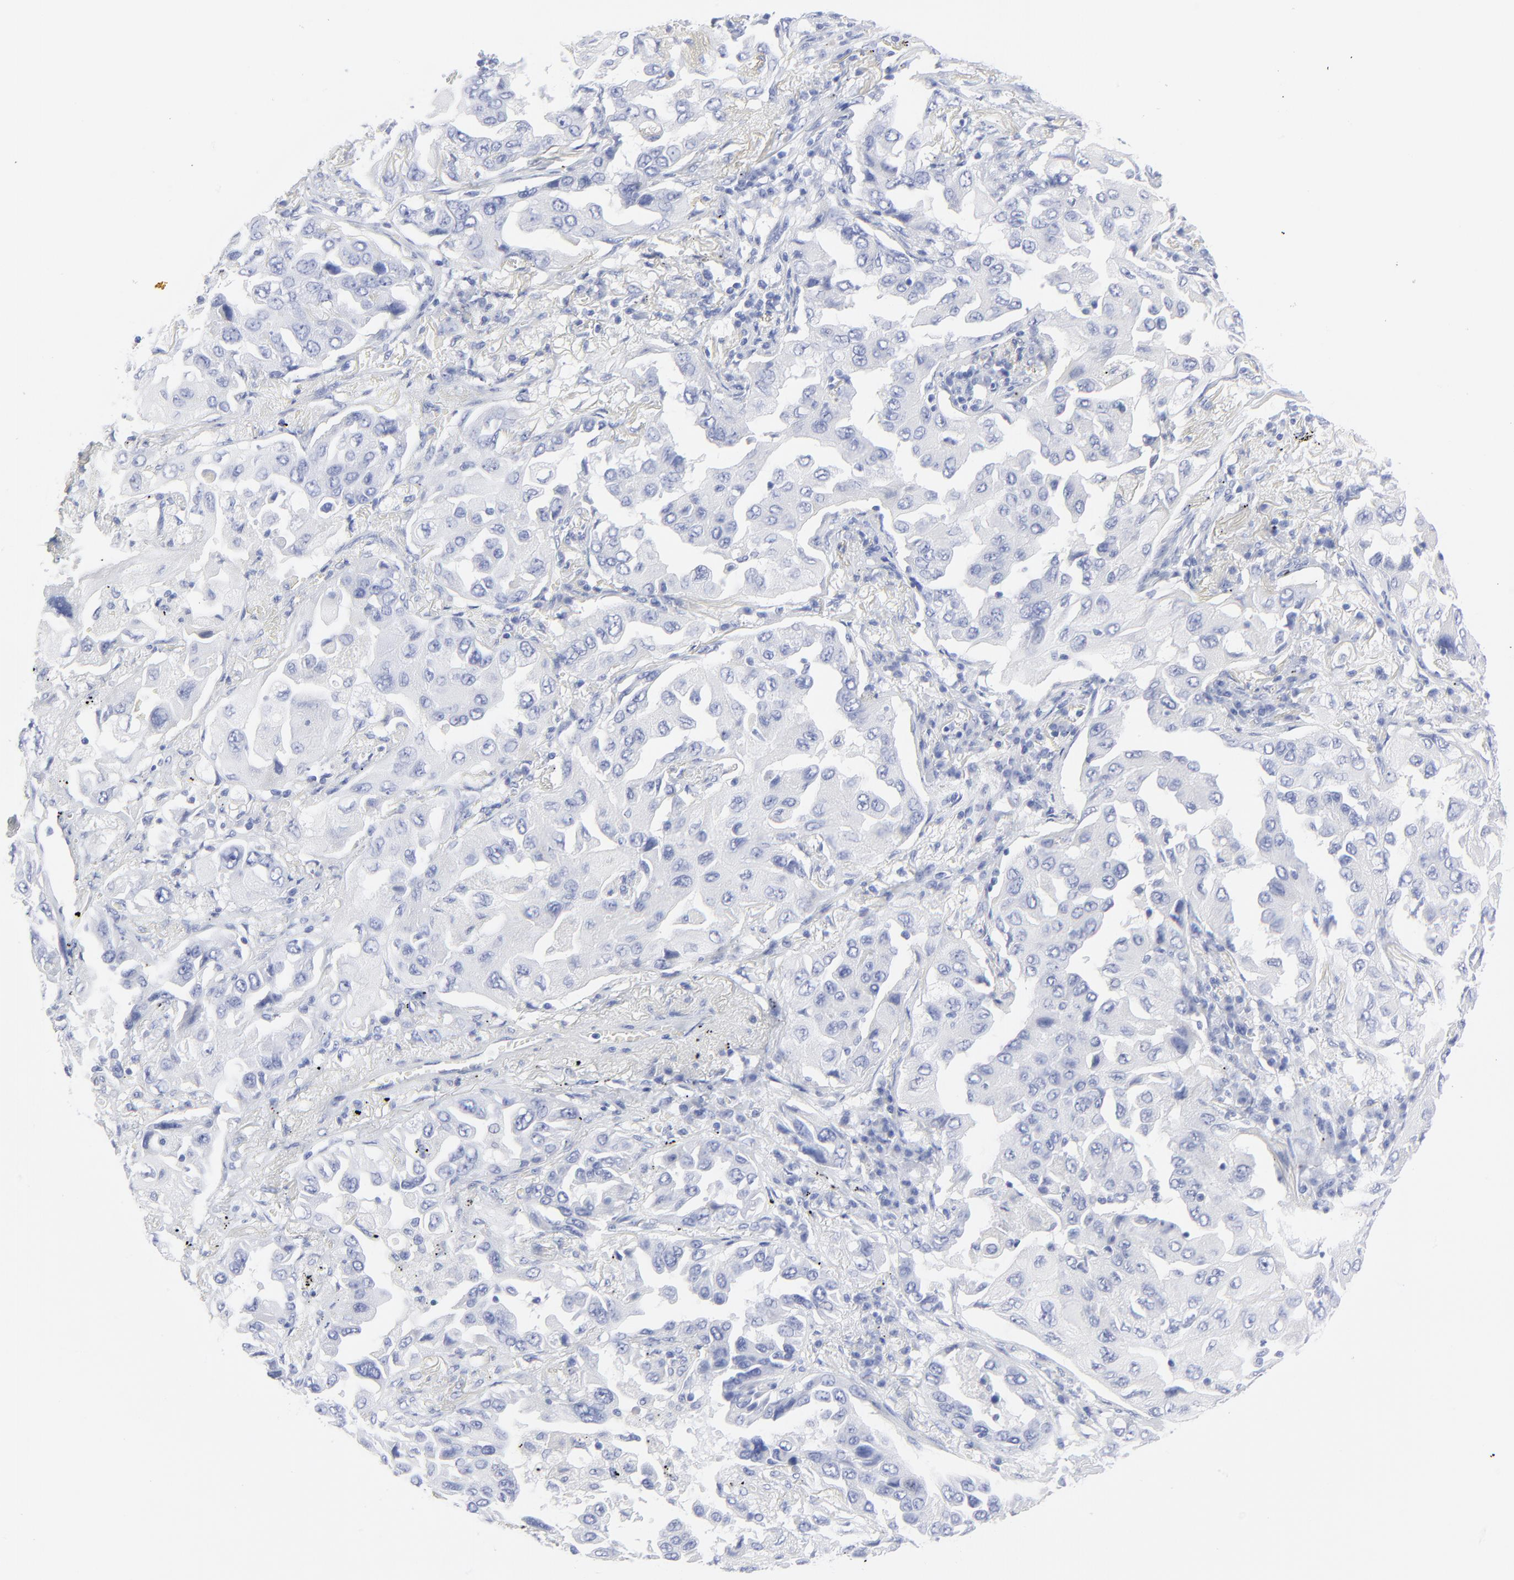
{"staining": {"intensity": "negative", "quantity": "none", "location": "none"}, "tissue": "lung cancer", "cell_type": "Tumor cells", "image_type": "cancer", "snomed": [{"axis": "morphology", "description": "Adenocarcinoma, NOS"}, {"axis": "topography", "description": "Lung"}], "caption": "Immunohistochemical staining of lung cancer (adenocarcinoma) demonstrates no significant staining in tumor cells. (Stains: DAB (3,3'-diaminobenzidine) immunohistochemistry (IHC) with hematoxylin counter stain, Microscopy: brightfield microscopy at high magnification).", "gene": "PSD3", "patient": {"sex": "female", "age": 65}}